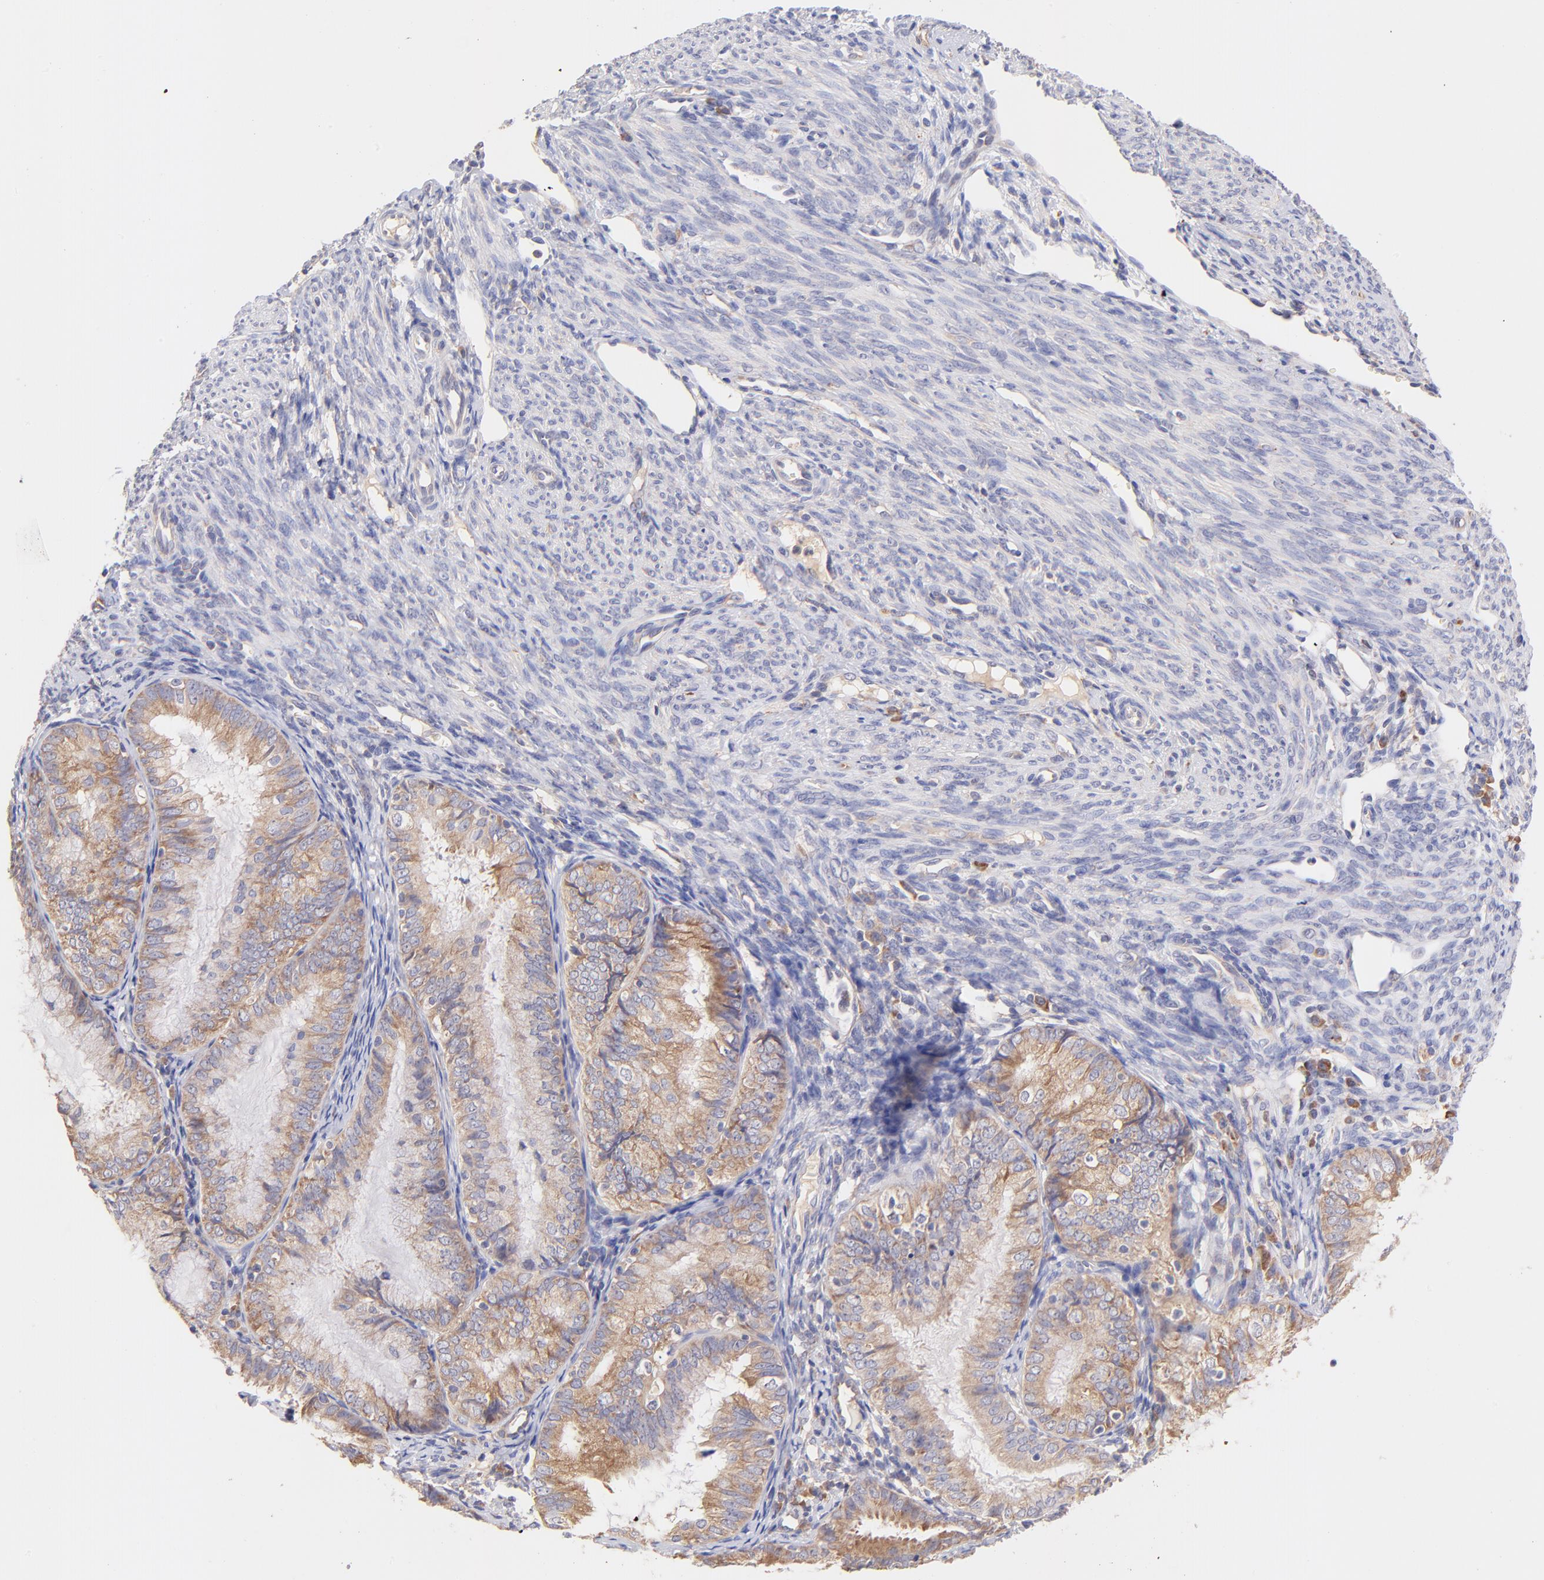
{"staining": {"intensity": "moderate", "quantity": ">75%", "location": "cytoplasmic/membranous"}, "tissue": "endometrial cancer", "cell_type": "Tumor cells", "image_type": "cancer", "snomed": [{"axis": "morphology", "description": "Adenocarcinoma, NOS"}, {"axis": "topography", "description": "Endometrium"}], "caption": "The histopathology image exhibits a brown stain indicating the presence of a protein in the cytoplasmic/membranous of tumor cells in endometrial cancer (adenocarcinoma).", "gene": "RPL11", "patient": {"sex": "female", "age": 66}}